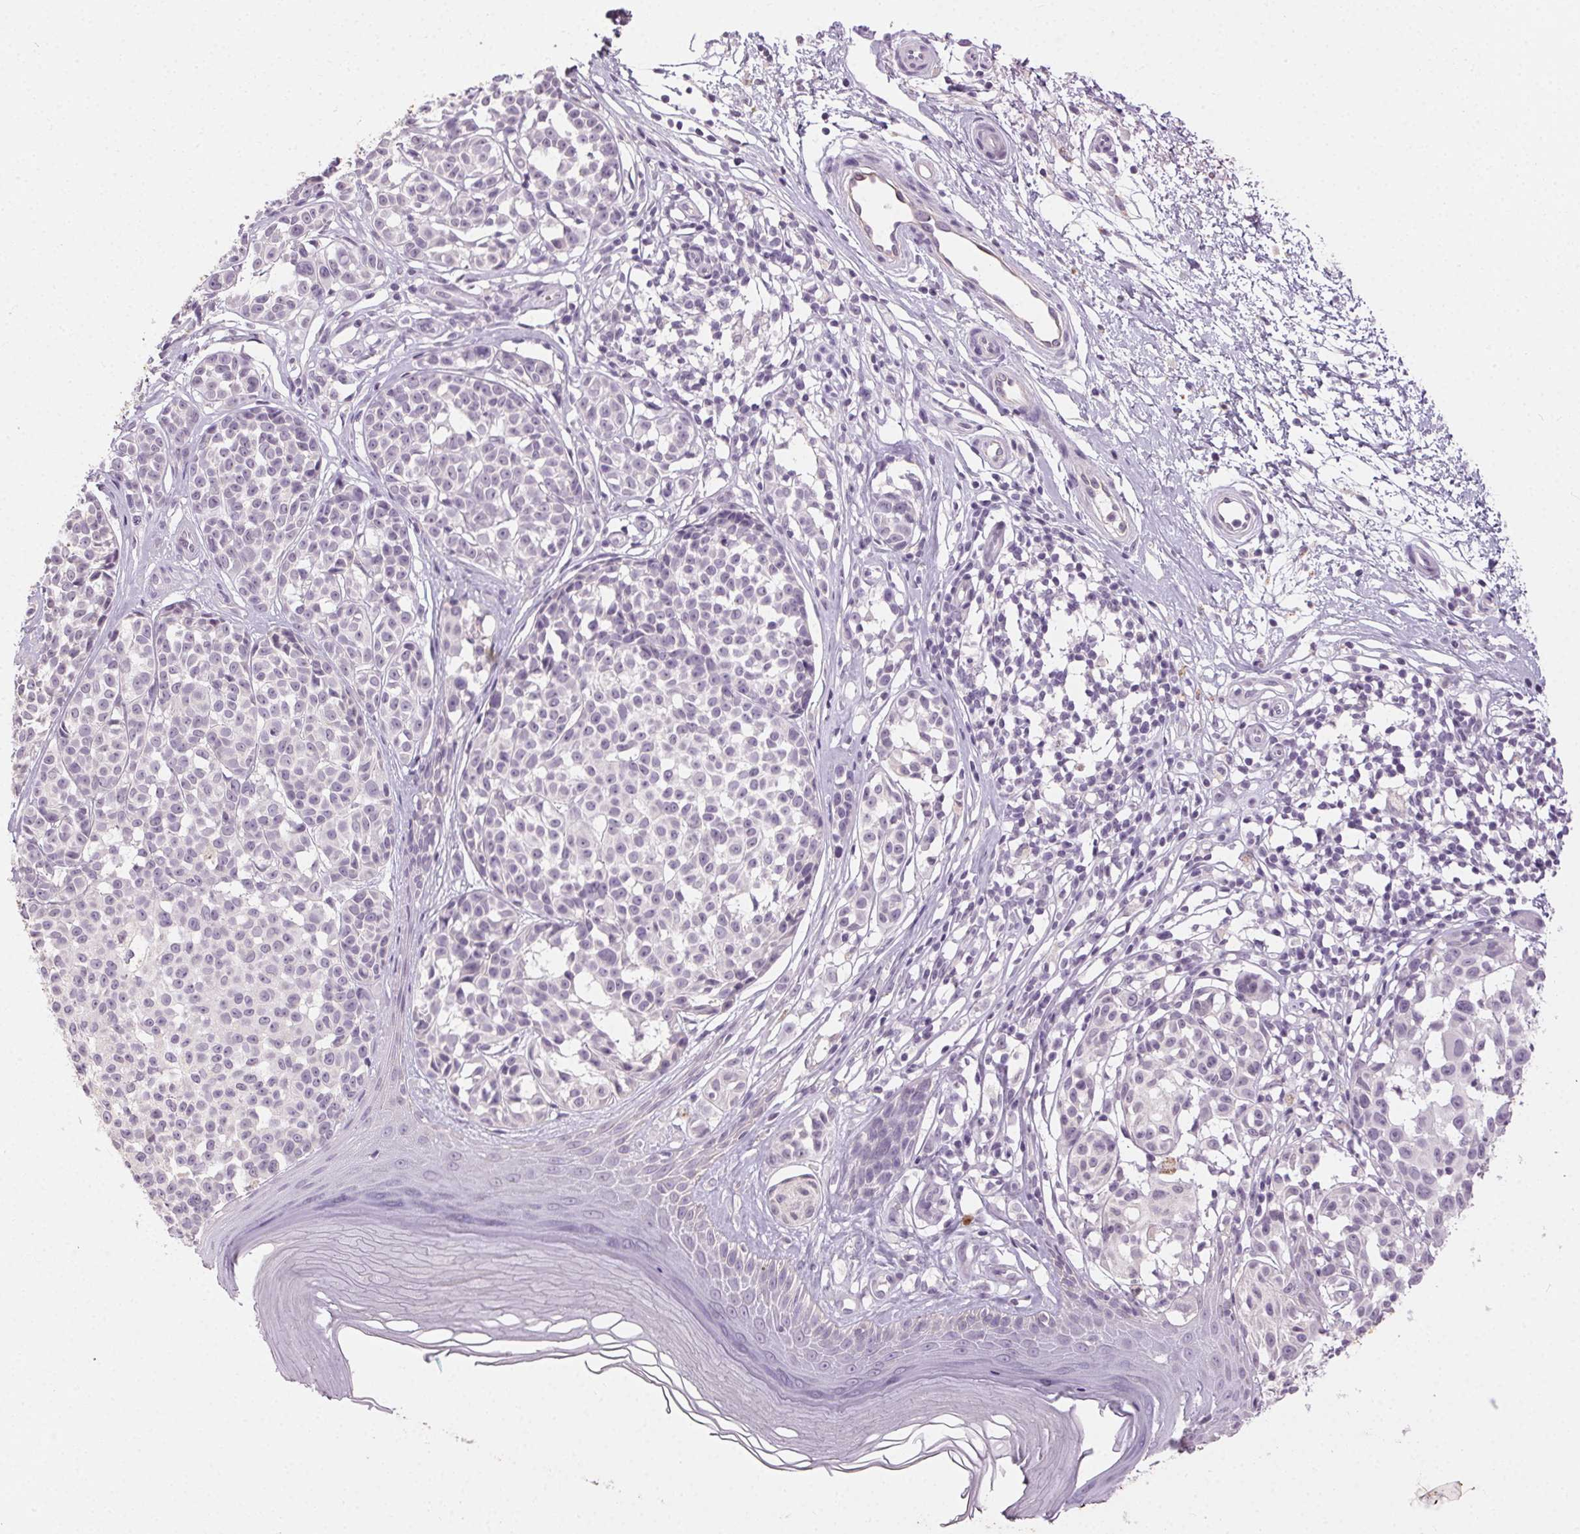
{"staining": {"intensity": "negative", "quantity": "none", "location": "none"}, "tissue": "melanoma", "cell_type": "Tumor cells", "image_type": "cancer", "snomed": [{"axis": "morphology", "description": "Malignant melanoma, NOS"}, {"axis": "topography", "description": "Skin"}], "caption": "Malignant melanoma was stained to show a protein in brown. There is no significant staining in tumor cells.", "gene": "CLTRN", "patient": {"sex": "female", "age": 90}}